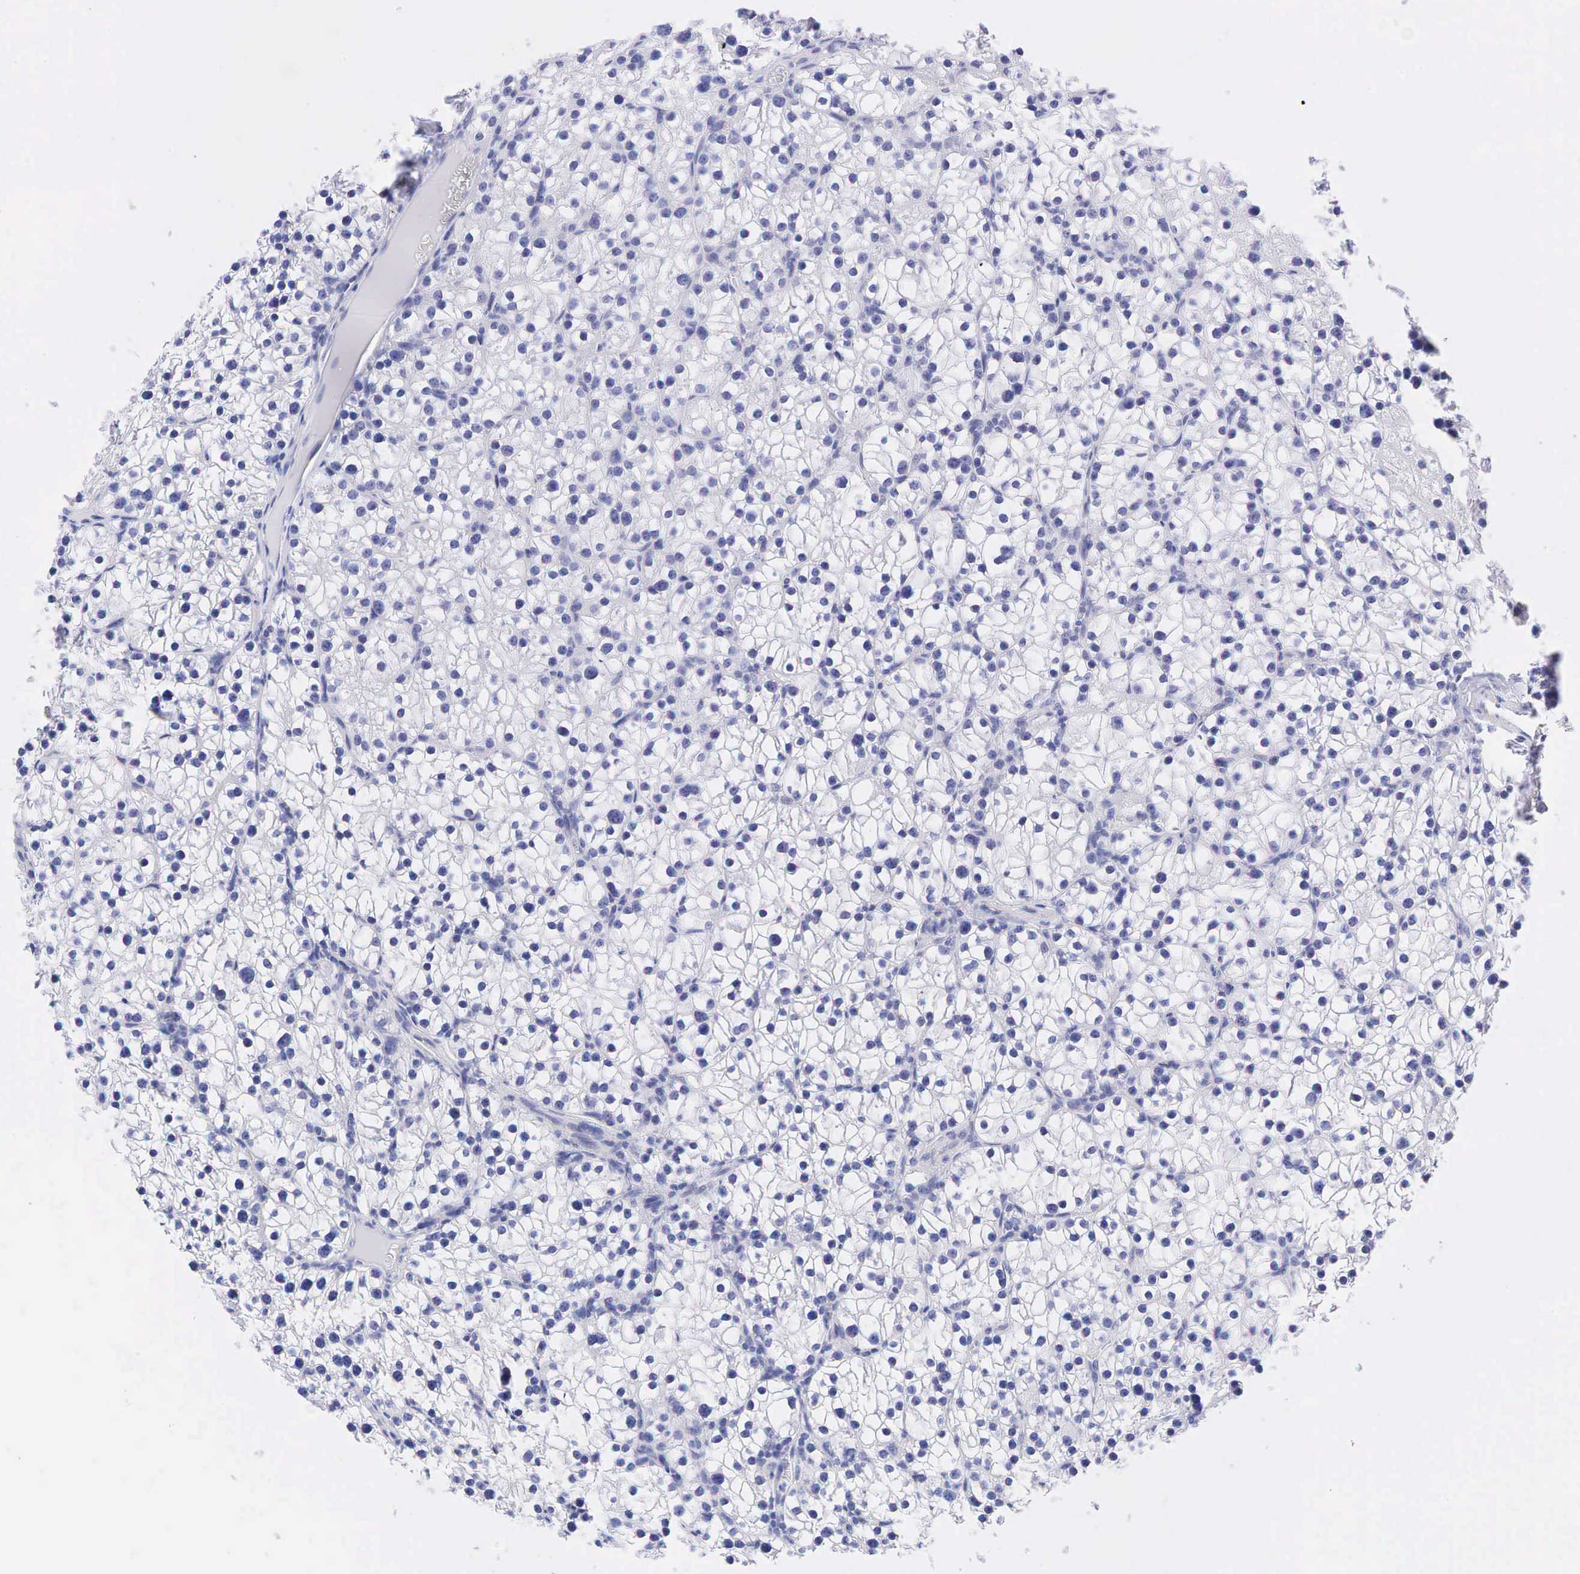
{"staining": {"intensity": "negative", "quantity": "none", "location": "none"}, "tissue": "parathyroid gland", "cell_type": "Glandular cells", "image_type": "normal", "snomed": [{"axis": "morphology", "description": "Normal tissue, NOS"}, {"axis": "topography", "description": "Parathyroid gland"}], "caption": "Immunohistochemistry (IHC) histopathology image of unremarkable human parathyroid gland stained for a protein (brown), which reveals no staining in glandular cells.", "gene": "AR", "patient": {"sex": "female", "age": 54}}